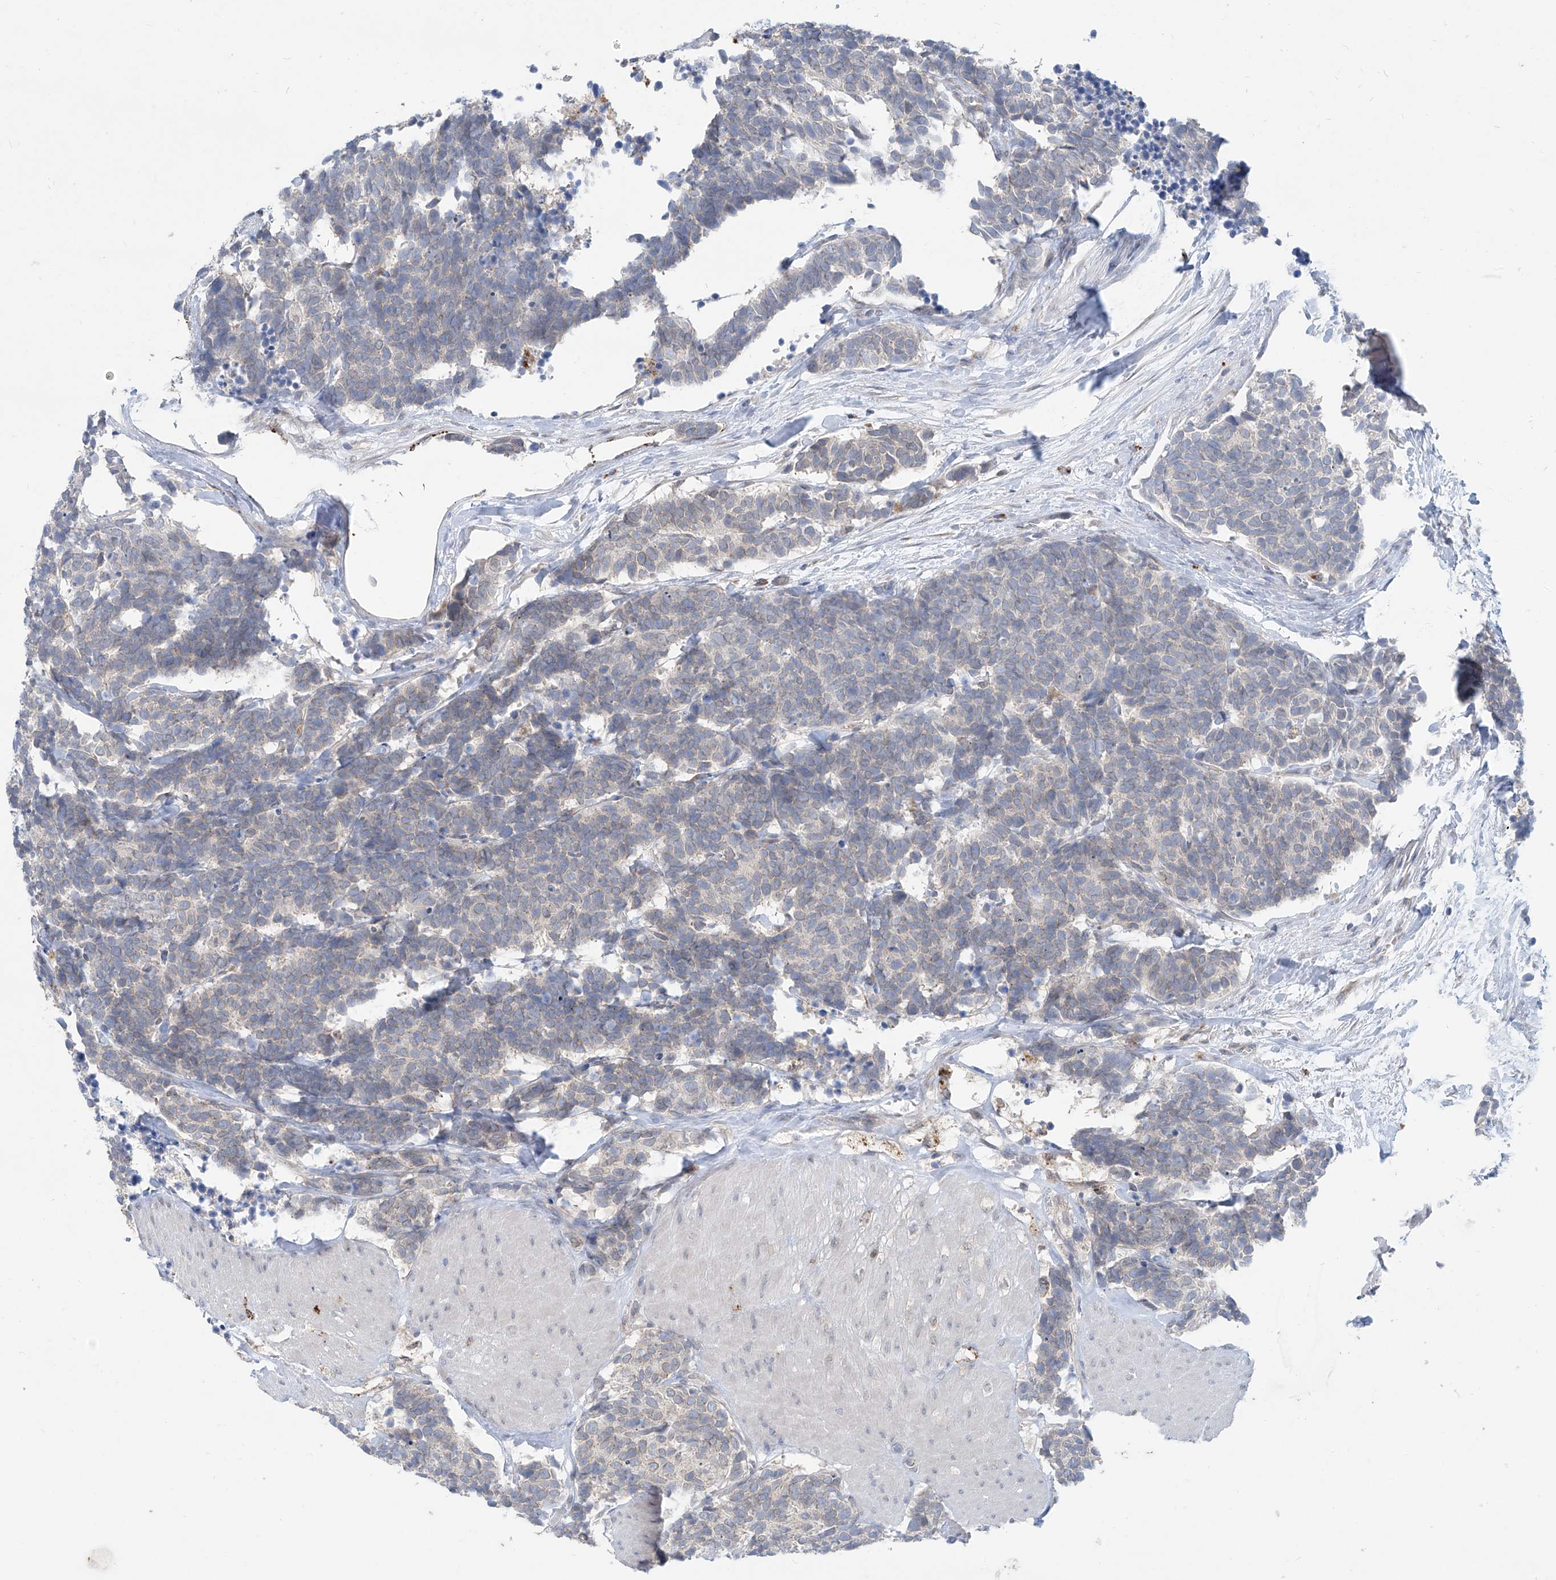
{"staining": {"intensity": "negative", "quantity": "none", "location": "none"}, "tissue": "carcinoid", "cell_type": "Tumor cells", "image_type": "cancer", "snomed": [{"axis": "morphology", "description": "Carcinoma, NOS"}, {"axis": "morphology", "description": "Carcinoid, malignant, NOS"}, {"axis": "topography", "description": "Urinary bladder"}], "caption": "Histopathology image shows no significant protein staining in tumor cells of carcinoma.", "gene": "KRTAP25-1", "patient": {"sex": "male", "age": 57}}